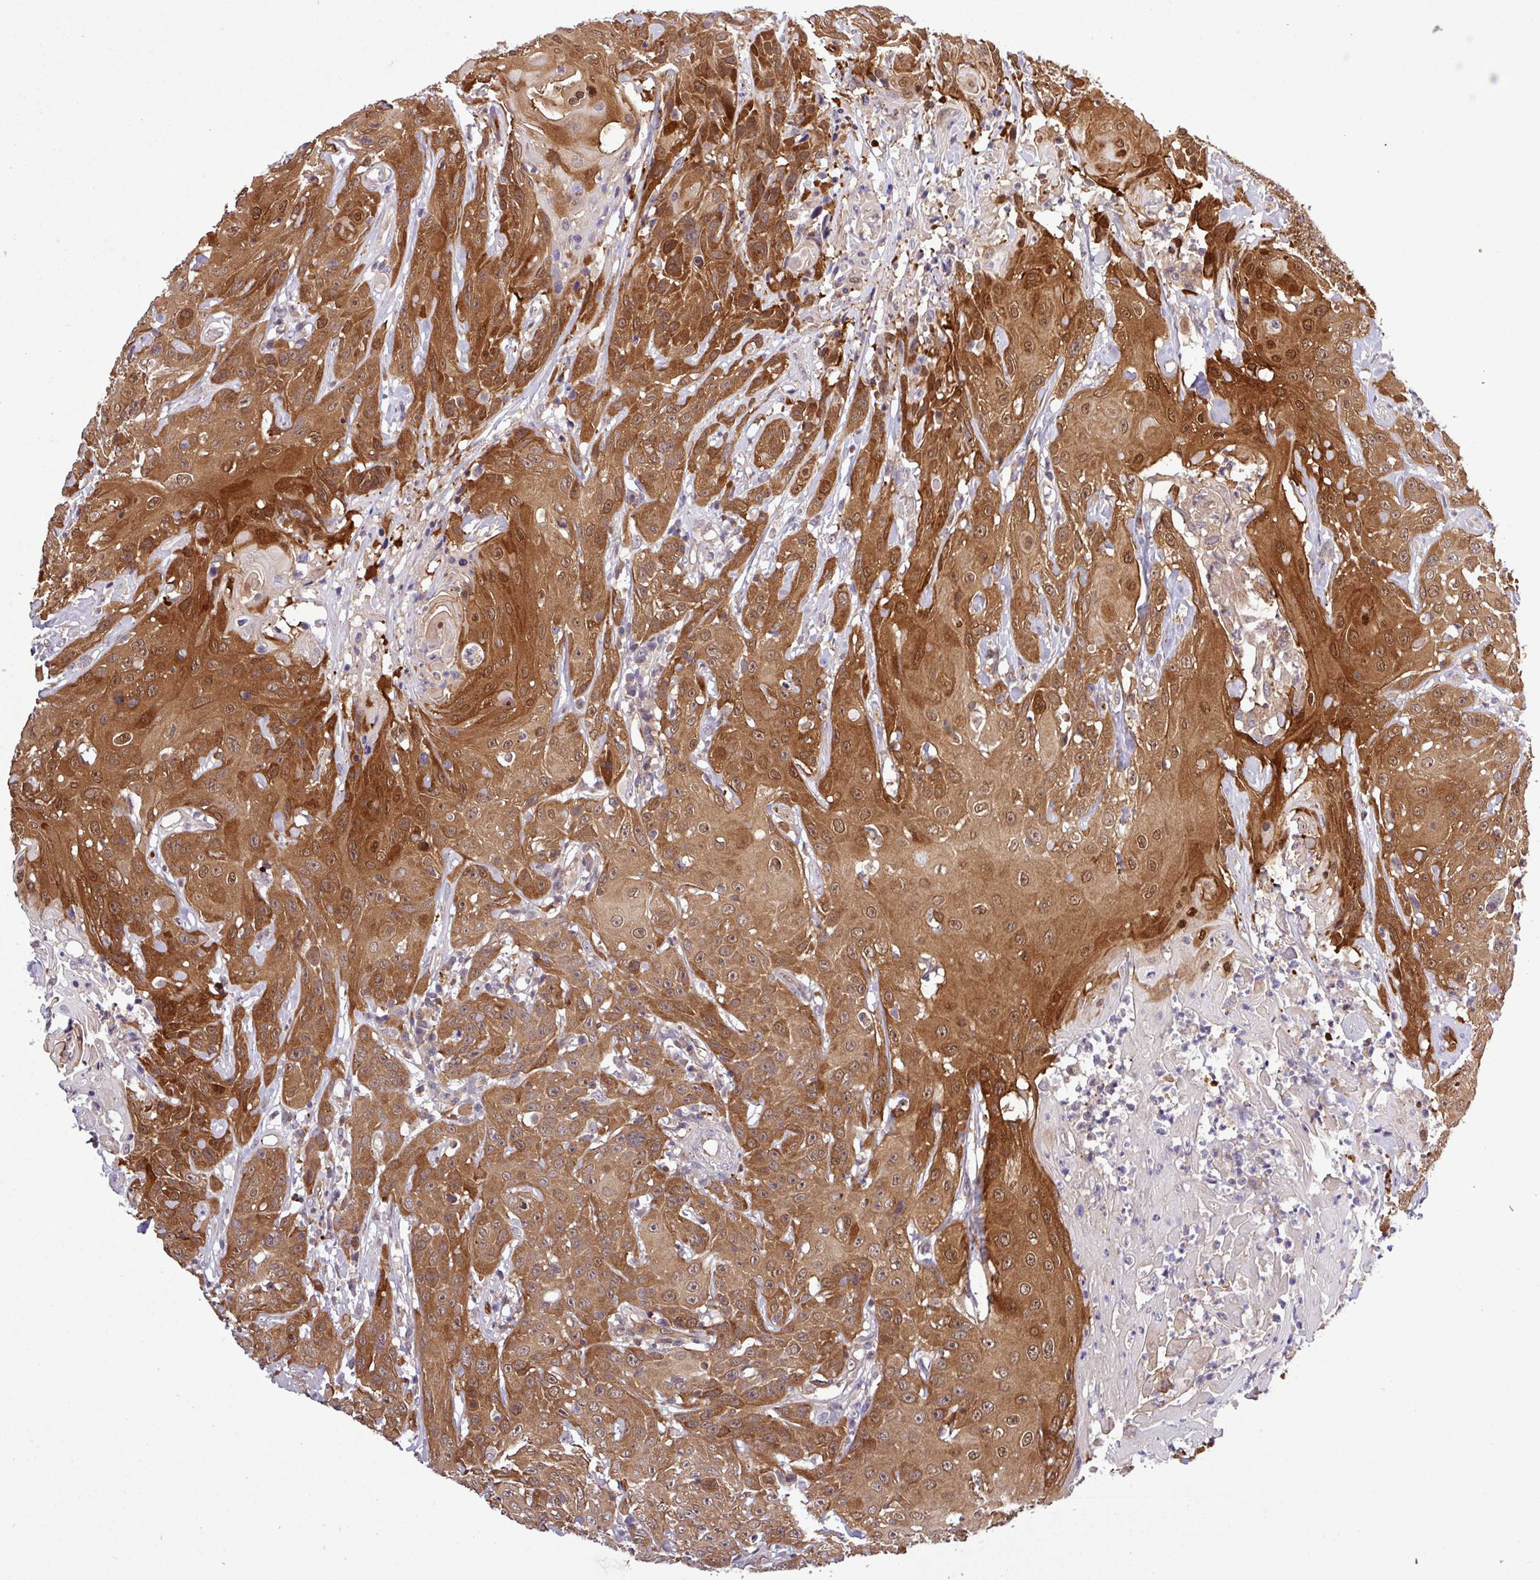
{"staining": {"intensity": "strong", "quantity": ">75%", "location": "cytoplasmic/membranous,nuclear"}, "tissue": "head and neck cancer", "cell_type": "Tumor cells", "image_type": "cancer", "snomed": [{"axis": "morphology", "description": "Squamous cell carcinoma, NOS"}, {"axis": "topography", "description": "Skin"}, {"axis": "topography", "description": "Head-Neck"}], "caption": "Immunohistochemical staining of human head and neck cancer demonstrates strong cytoplasmic/membranous and nuclear protein positivity in about >75% of tumor cells.", "gene": "CARHSP1", "patient": {"sex": "male", "age": 80}}